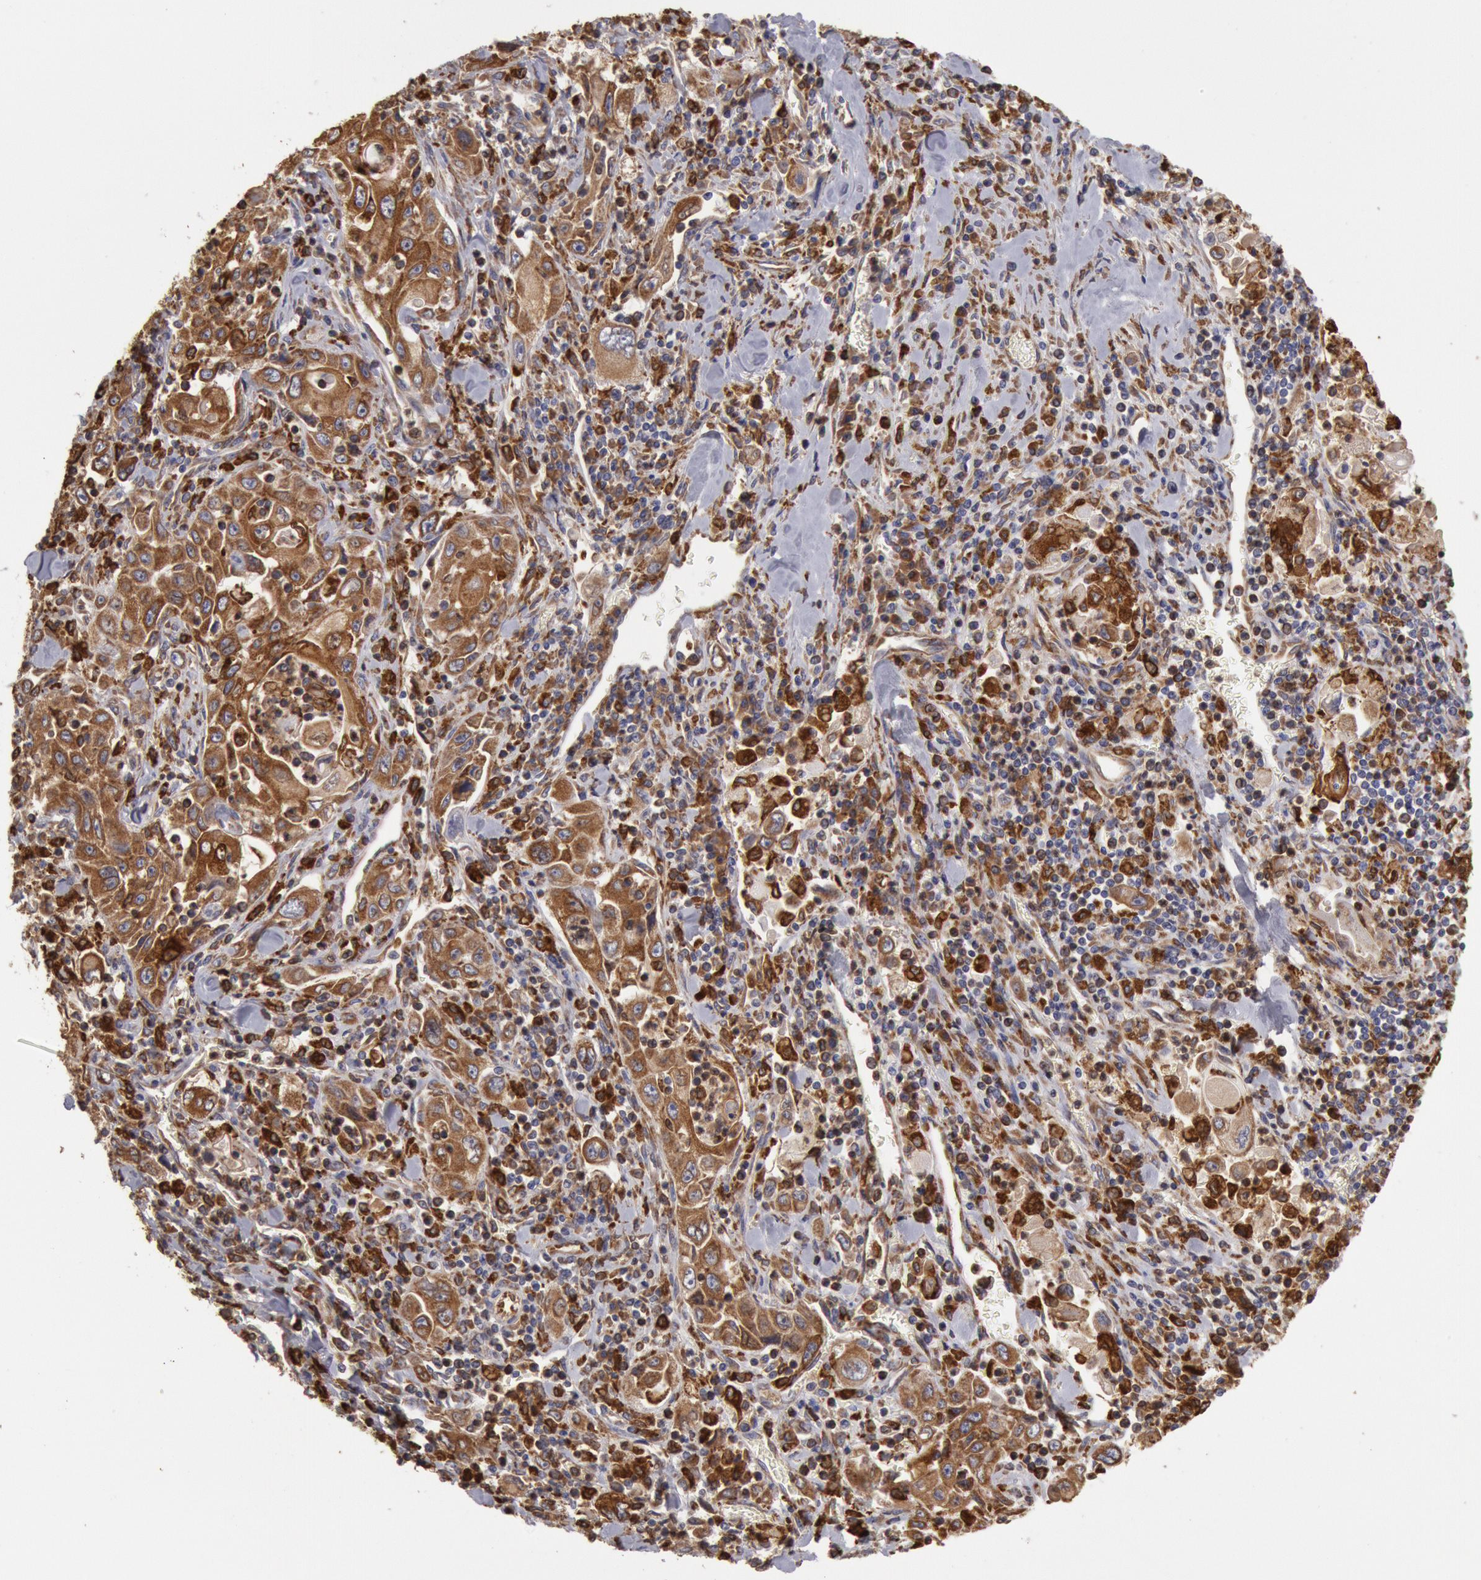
{"staining": {"intensity": "strong", "quantity": ">75%", "location": "cytoplasmic/membranous"}, "tissue": "pancreatic cancer", "cell_type": "Tumor cells", "image_type": "cancer", "snomed": [{"axis": "morphology", "description": "Adenocarcinoma, NOS"}, {"axis": "topography", "description": "Pancreas"}], "caption": "An immunohistochemistry photomicrograph of tumor tissue is shown. Protein staining in brown shows strong cytoplasmic/membranous positivity in pancreatic cancer within tumor cells.", "gene": "ERP44", "patient": {"sex": "male", "age": 70}}